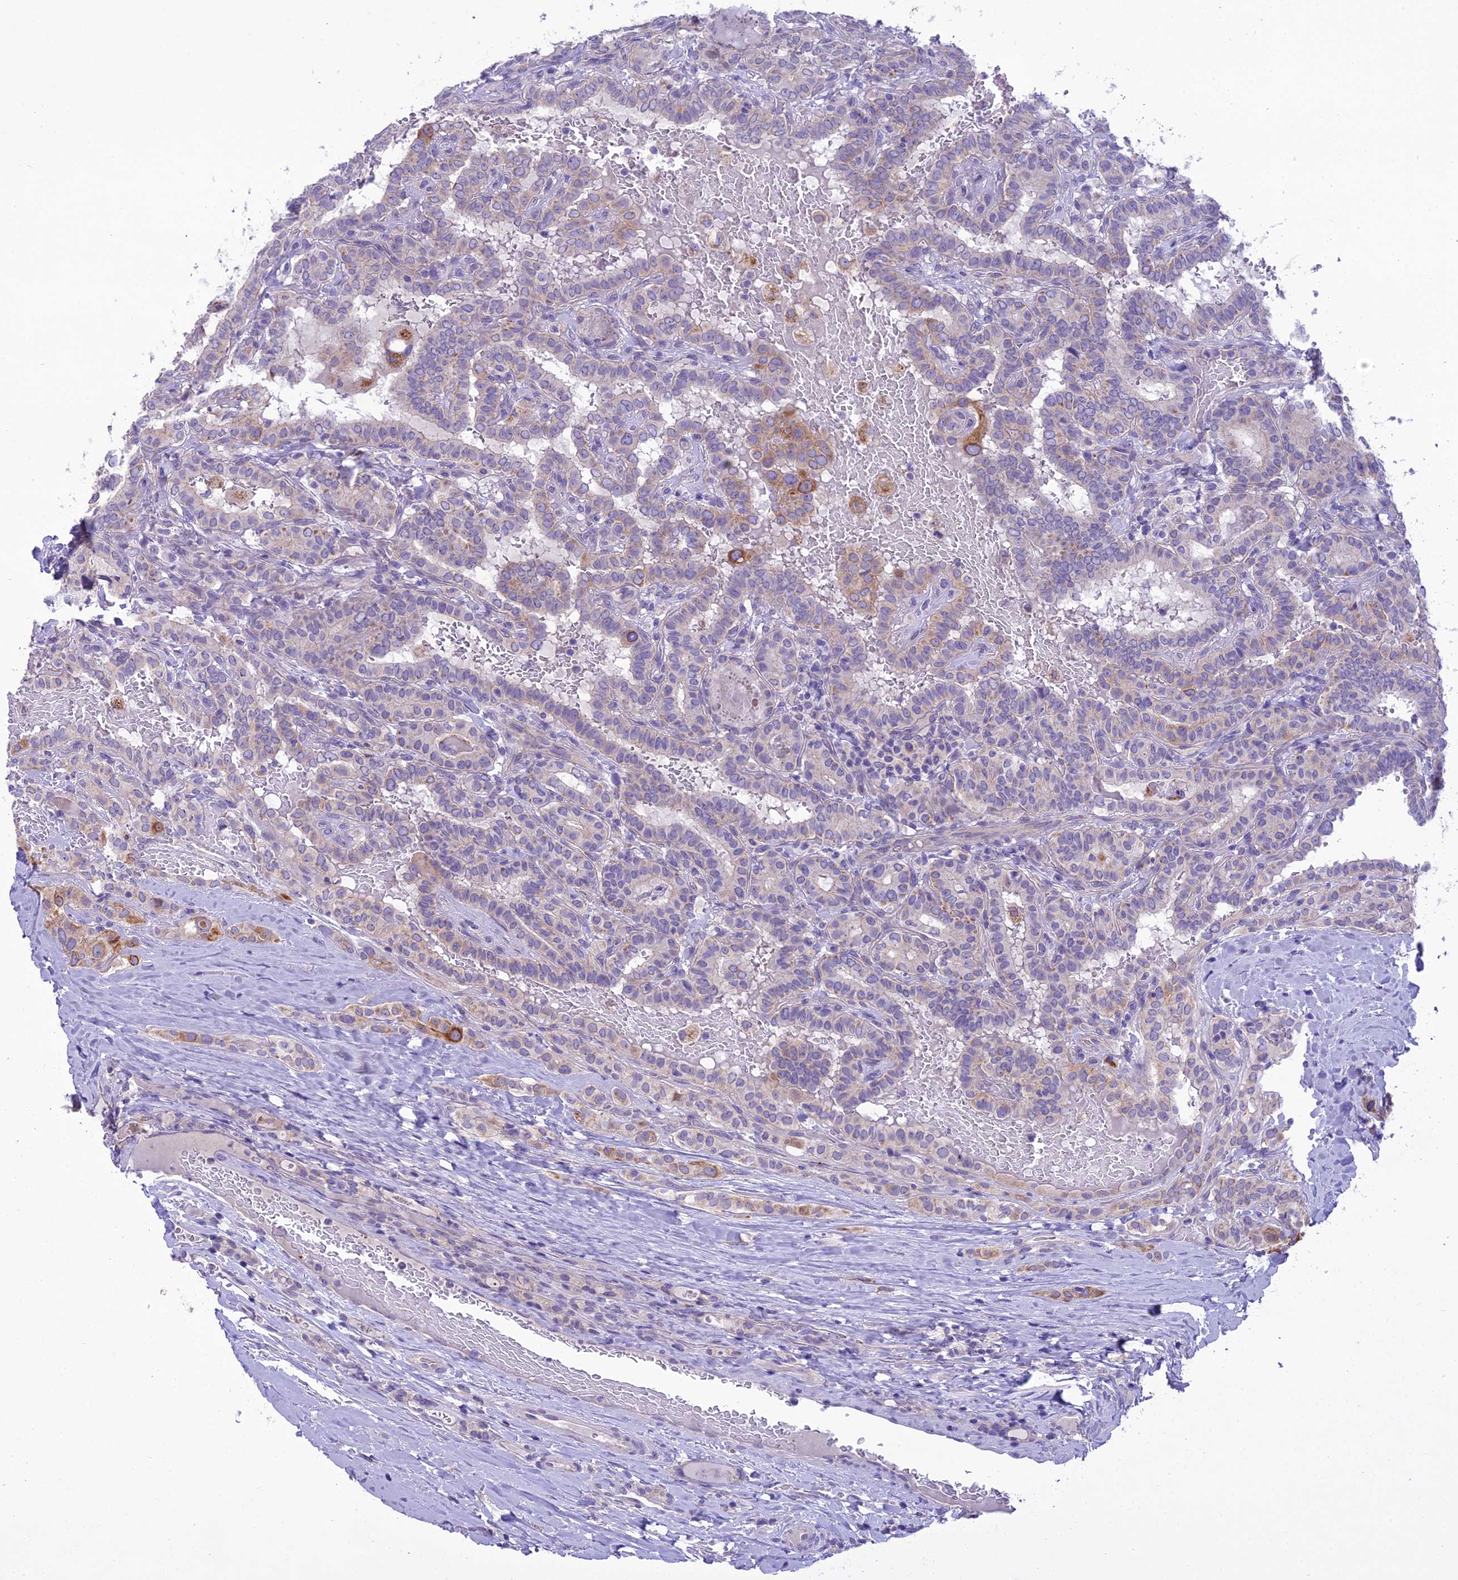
{"staining": {"intensity": "moderate", "quantity": "<25%", "location": "cytoplasmic/membranous"}, "tissue": "thyroid cancer", "cell_type": "Tumor cells", "image_type": "cancer", "snomed": [{"axis": "morphology", "description": "Papillary adenocarcinoma, NOS"}, {"axis": "topography", "description": "Thyroid gland"}], "caption": "Immunohistochemical staining of human thyroid papillary adenocarcinoma displays low levels of moderate cytoplasmic/membranous protein staining in approximately <25% of tumor cells.", "gene": "SCRT1", "patient": {"sex": "female", "age": 72}}